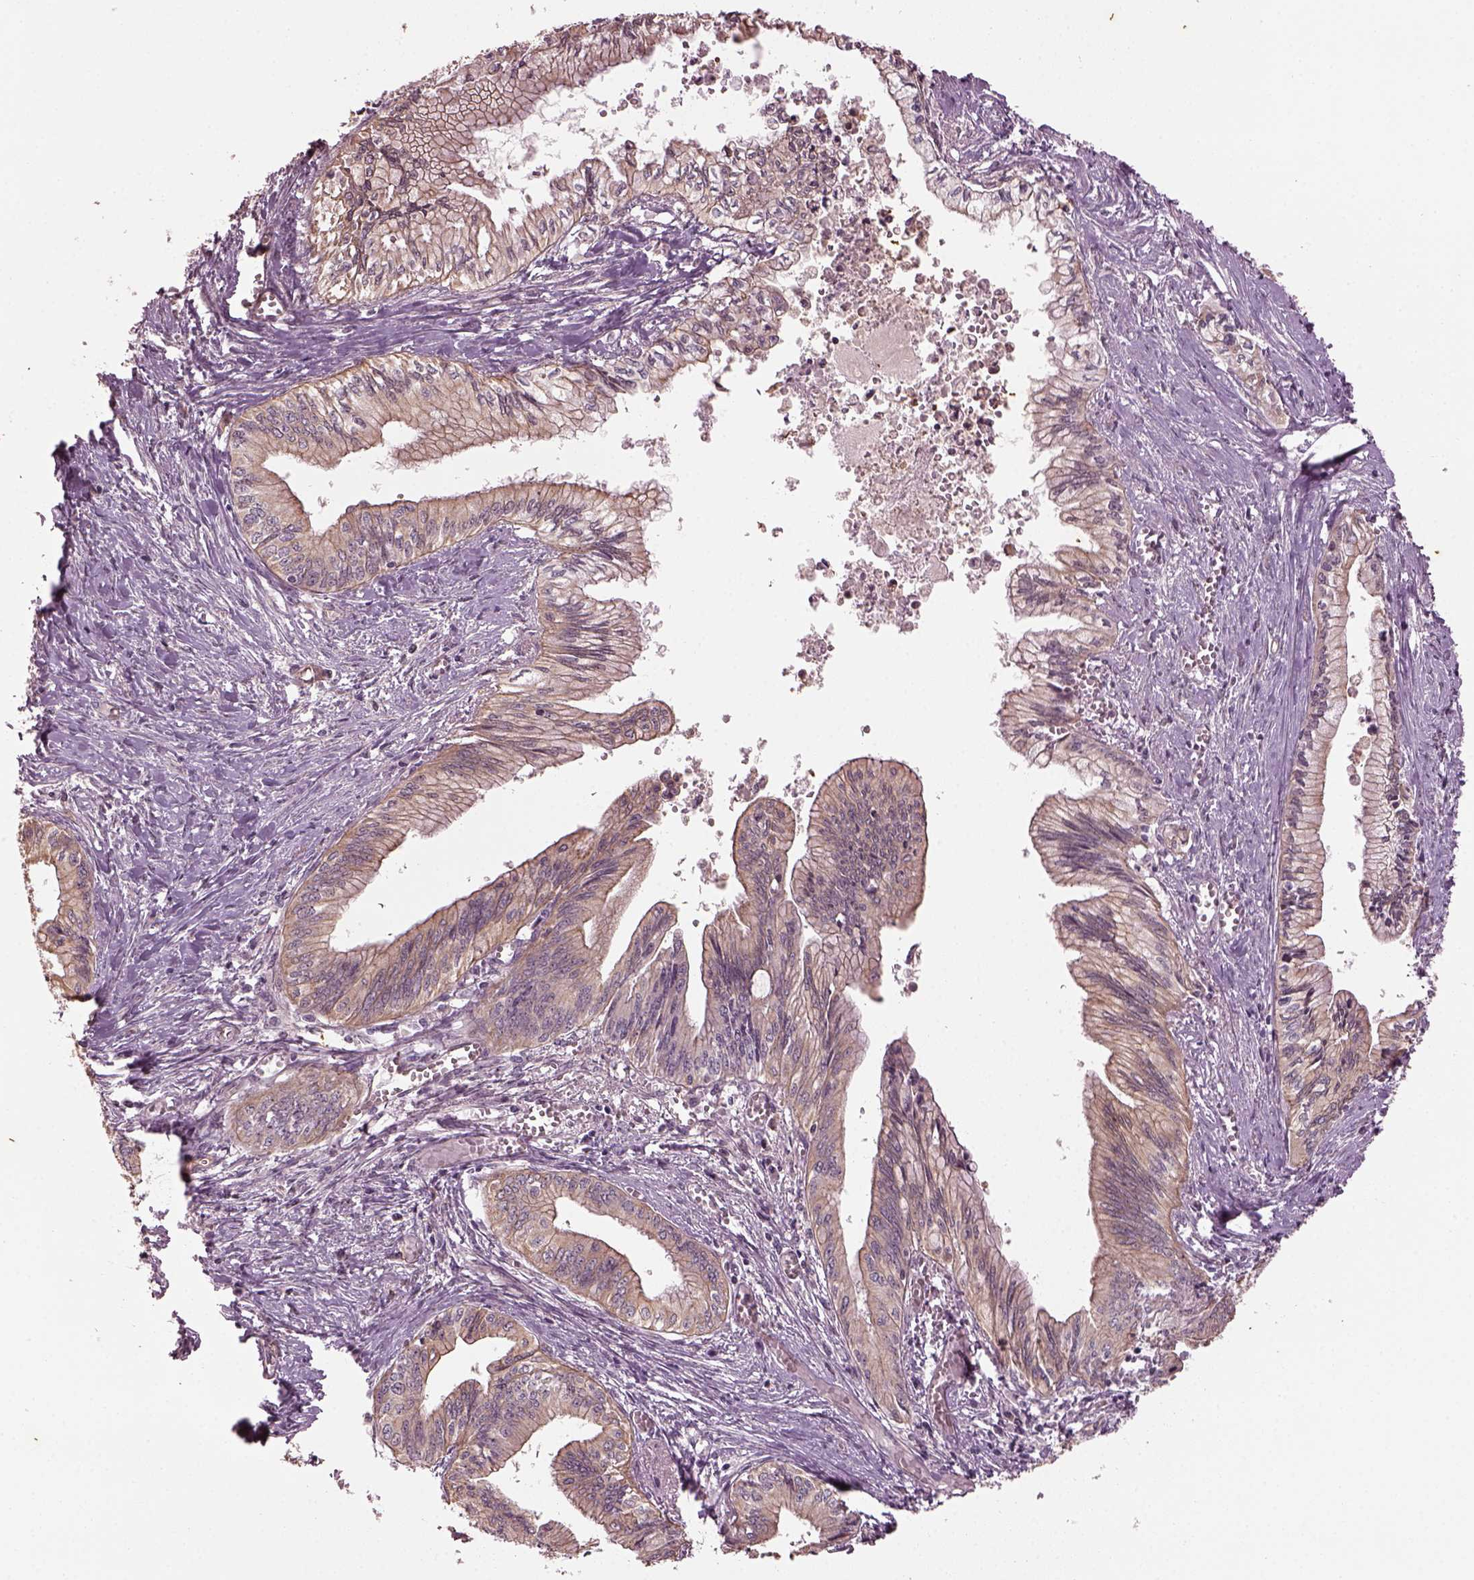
{"staining": {"intensity": "weak", "quantity": "25%-75%", "location": "cytoplasmic/membranous"}, "tissue": "pancreatic cancer", "cell_type": "Tumor cells", "image_type": "cancer", "snomed": [{"axis": "morphology", "description": "Adenocarcinoma, NOS"}, {"axis": "topography", "description": "Pancreas"}], "caption": "IHC histopathology image of neoplastic tissue: human pancreatic cancer (adenocarcinoma) stained using immunohistochemistry (IHC) shows low levels of weak protein expression localized specifically in the cytoplasmic/membranous of tumor cells, appearing as a cytoplasmic/membranous brown color.", "gene": "GNRH1", "patient": {"sex": "female", "age": 61}}